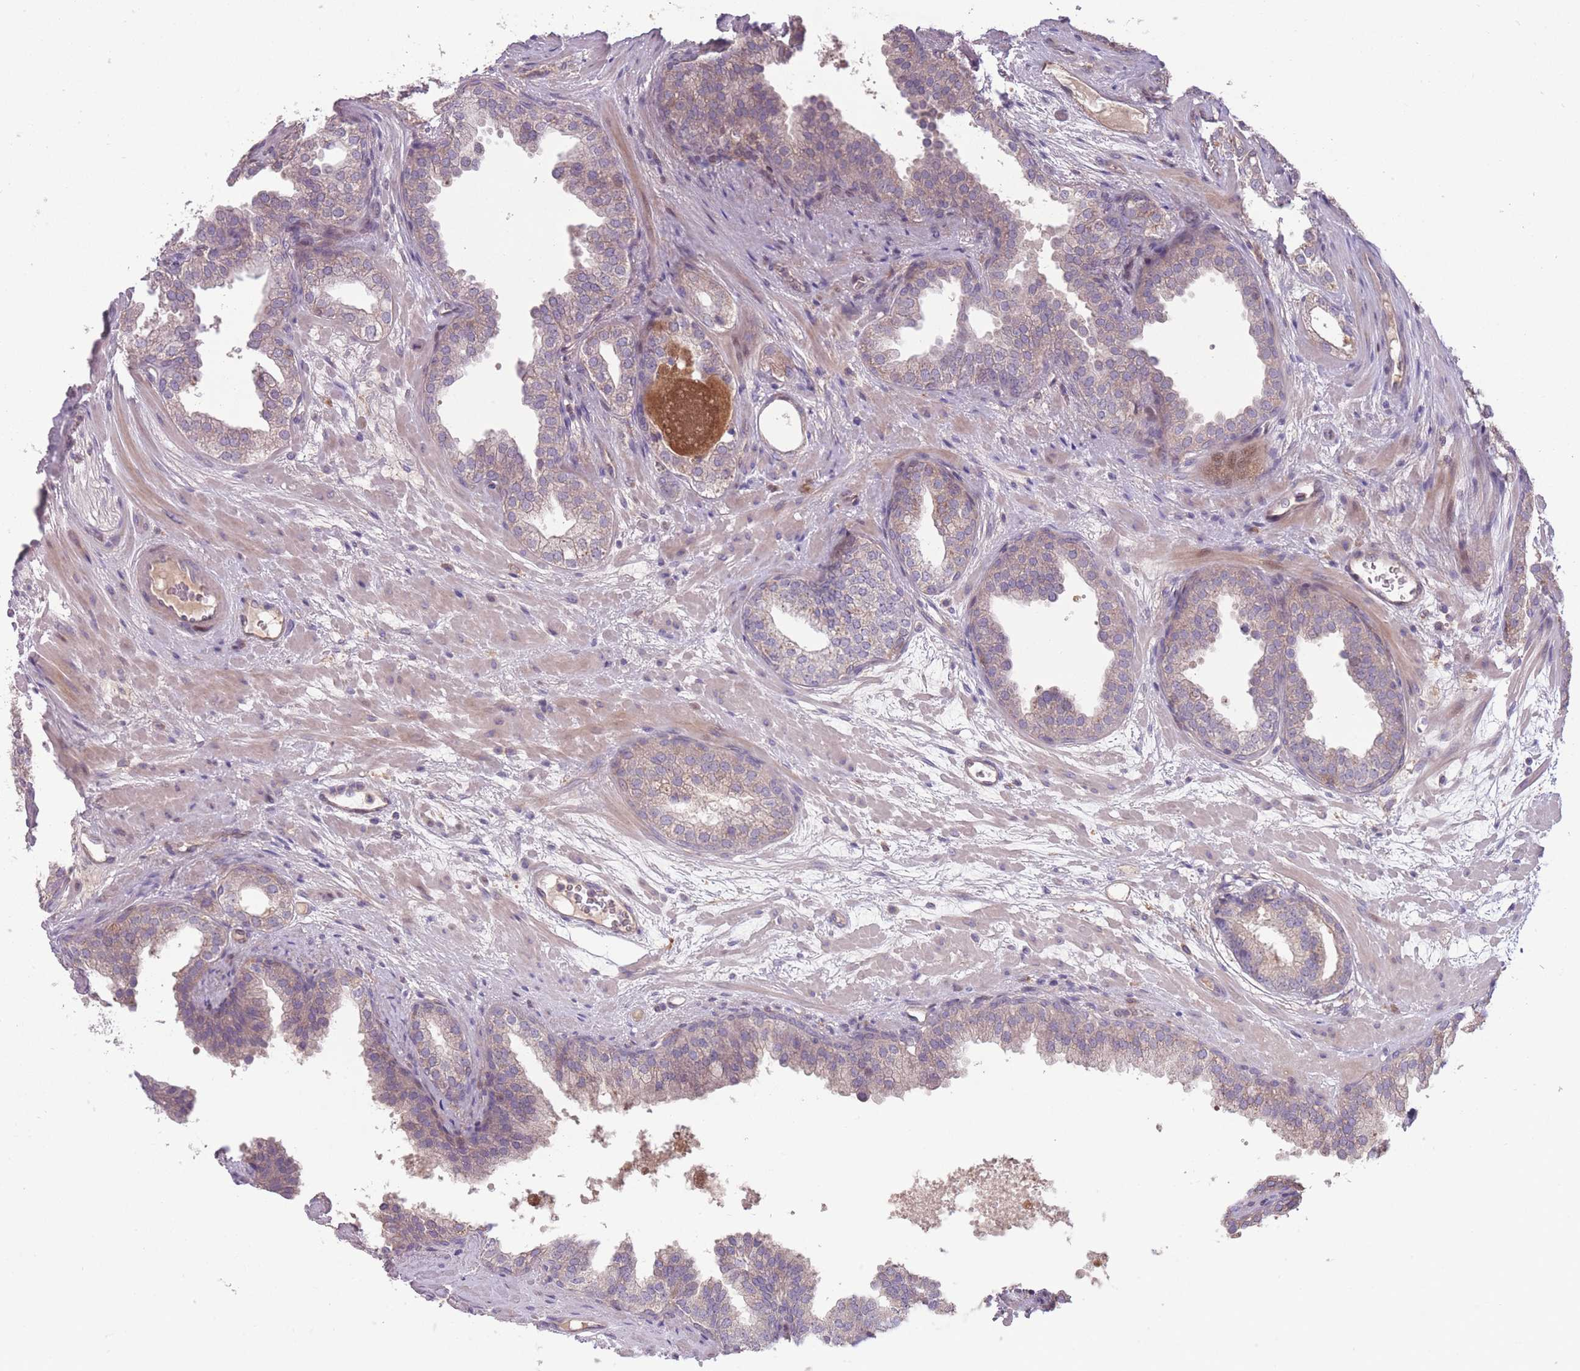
{"staining": {"intensity": "weak", "quantity": "<25%", "location": "cytoplasmic/membranous"}, "tissue": "prostate cancer", "cell_type": "Tumor cells", "image_type": "cancer", "snomed": [{"axis": "morphology", "description": "Adenocarcinoma, High grade"}, {"axis": "topography", "description": "Prostate"}], "caption": "High power microscopy image of an IHC image of prostate cancer (high-grade adenocarcinoma), revealing no significant staining in tumor cells.", "gene": "OR2V2", "patient": {"sex": "male", "age": 59}}